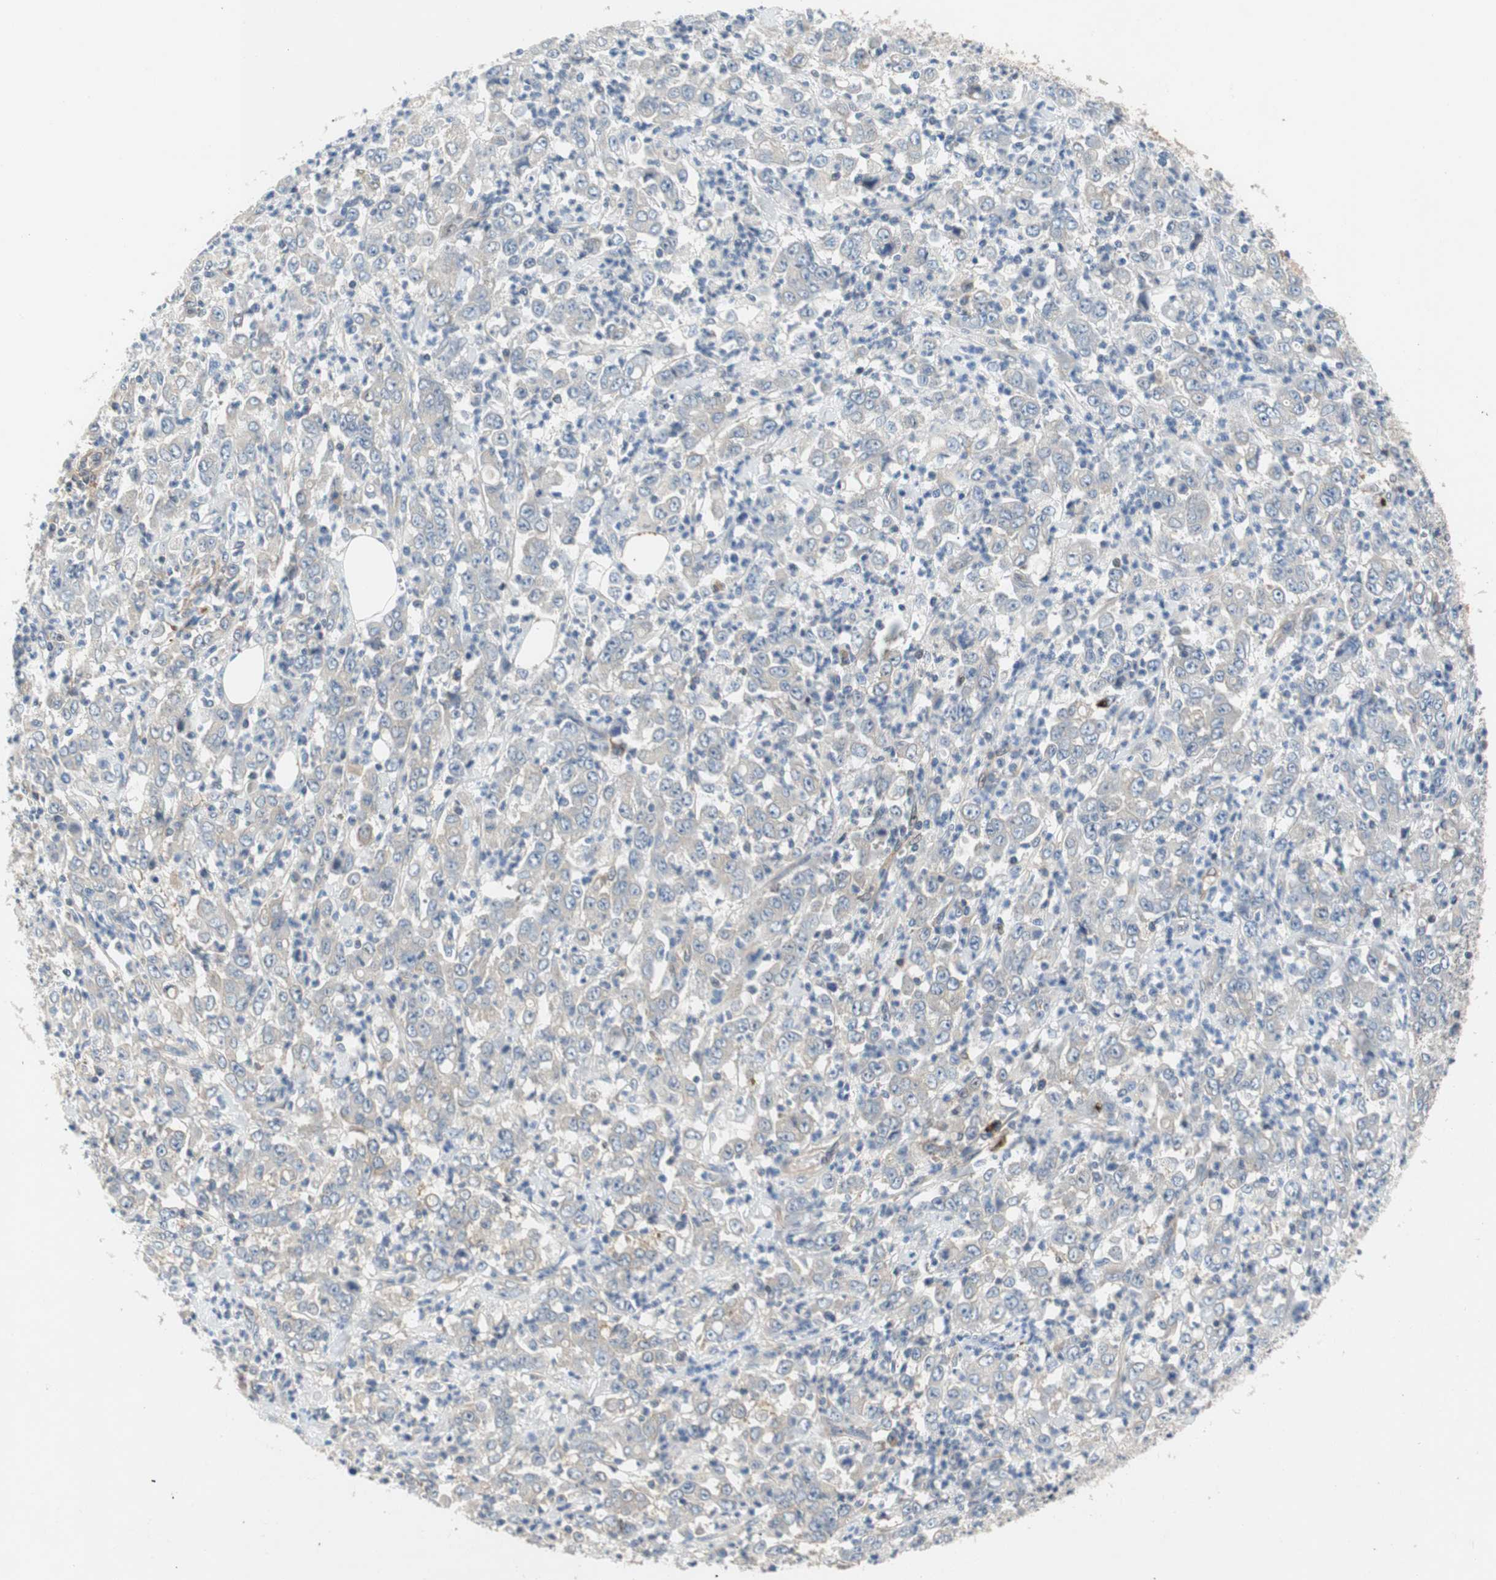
{"staining": {"intensity": "negative", "quantity": "none", "location": "none"}, "tissue": "stomach cancer", "cell_type": "Tumor cells", "image_type": "cancer", "snomed": [{"axis": "morphology", "description": "Adenocarcinoma, NOS"}, {"axis": "topography", "description": "Stomach, lower"}], "caption": "Stomach cancer (adenocarcinoma) stained for a protein using immunohistochemistry (IHC) shows no staining tumor cells.", "gene": "RELB", "patient": {"sex": "female", "age": 71}}